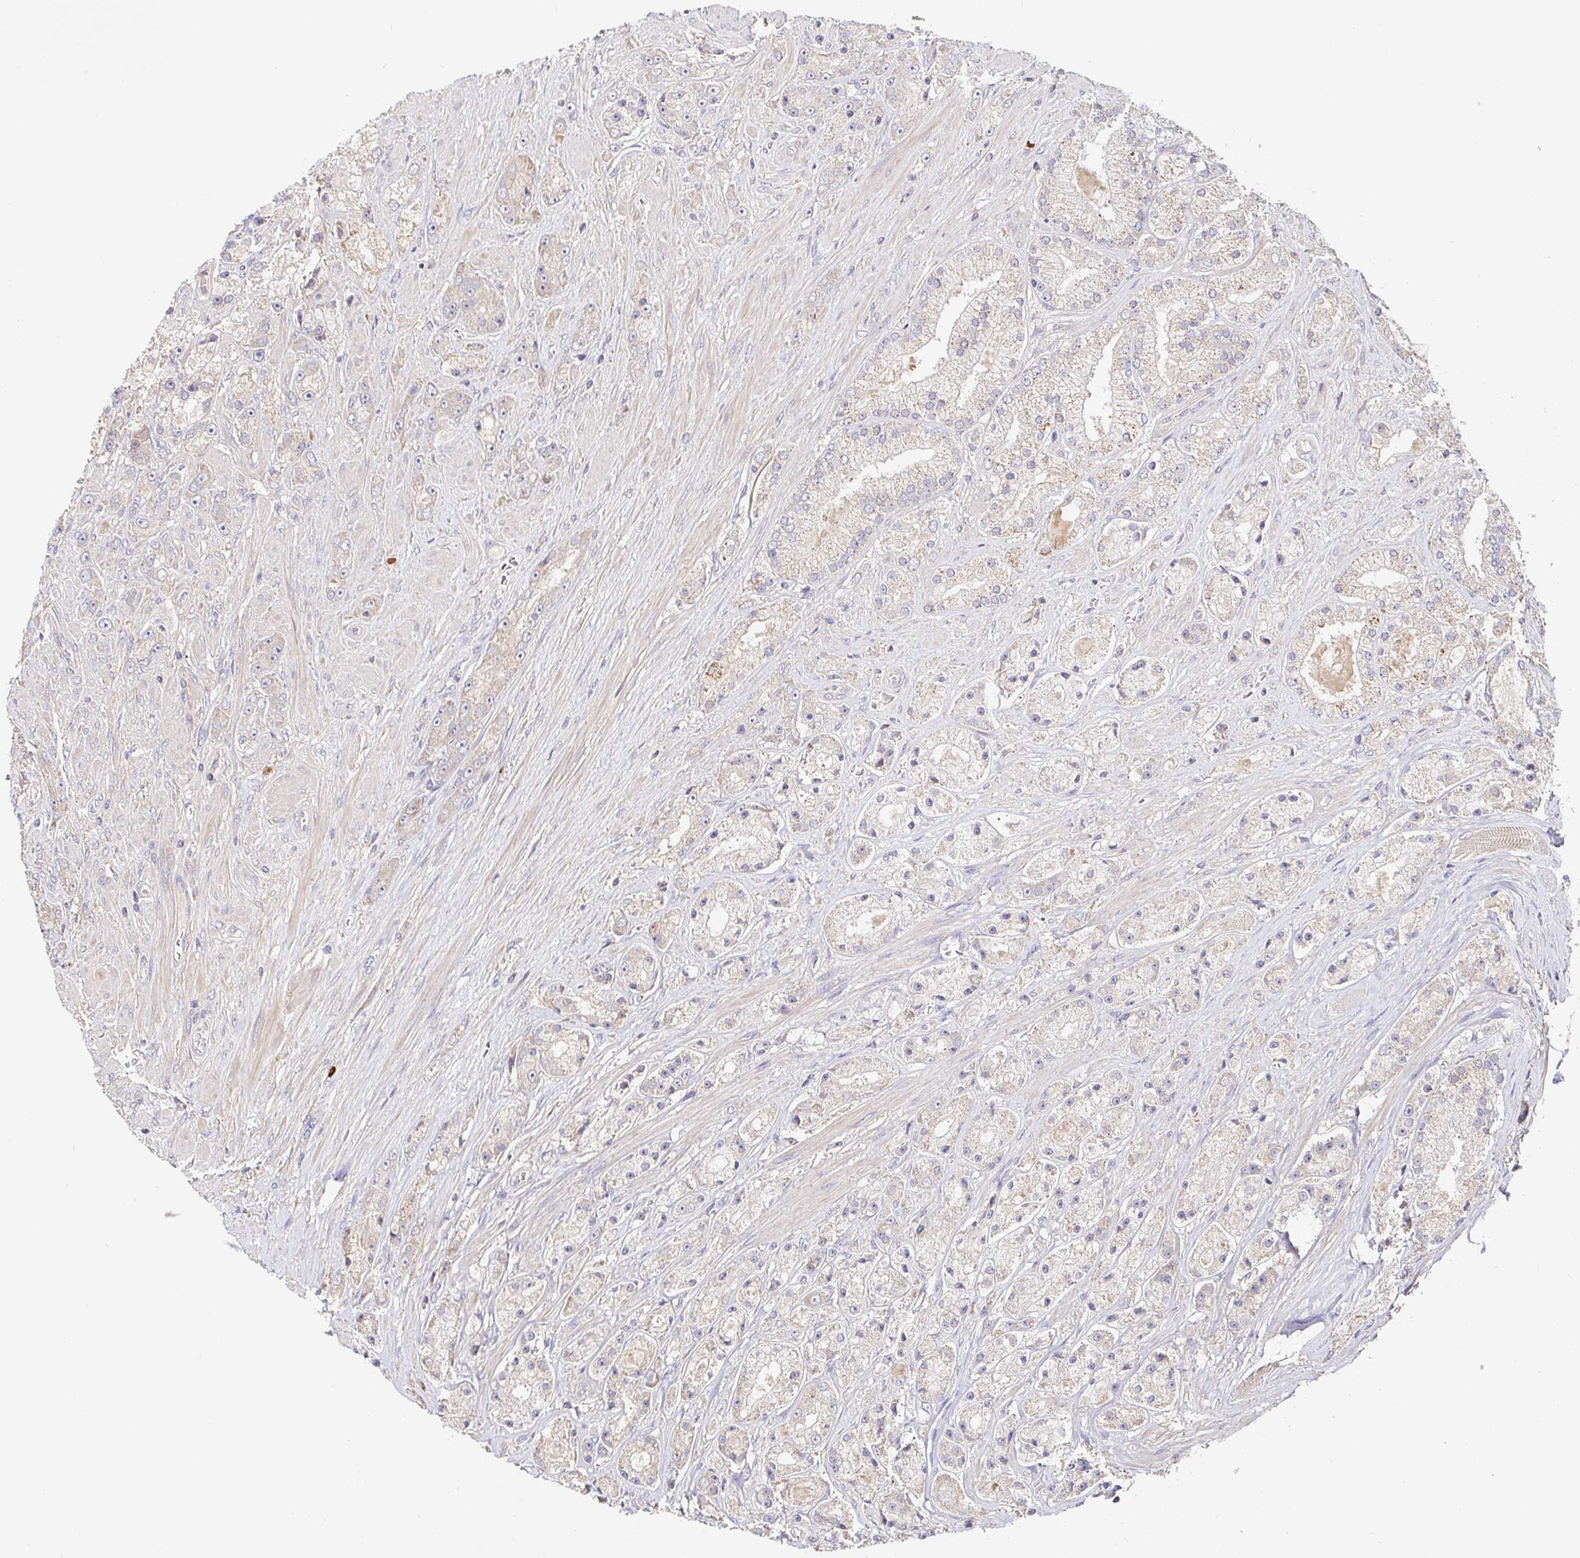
{"staining": {"intensity": "negative", "quantity": "none", "location": "none"}, "tissue": "prostate cancer", "cell_type": "Tumor cells", "image_type": "cancer", "snomed": [{"axis": "morphology", "description": "Adenocarcinoma, High grade"}, {"axis": "topography", "description": "Prostate"}], "caption": "An immunohistochemistry histopathology image of adenocarcinoma (high-grade) (prostate) is shown. There is no staining in tumor cells of adenocarcinoma (high-grade) (prostate). (Brightfield microscopy of DAB immunohistochemistry (IHC) at high magnification).", "gene": "HAGH", "patient": {"sex": "male", "age": 67}}